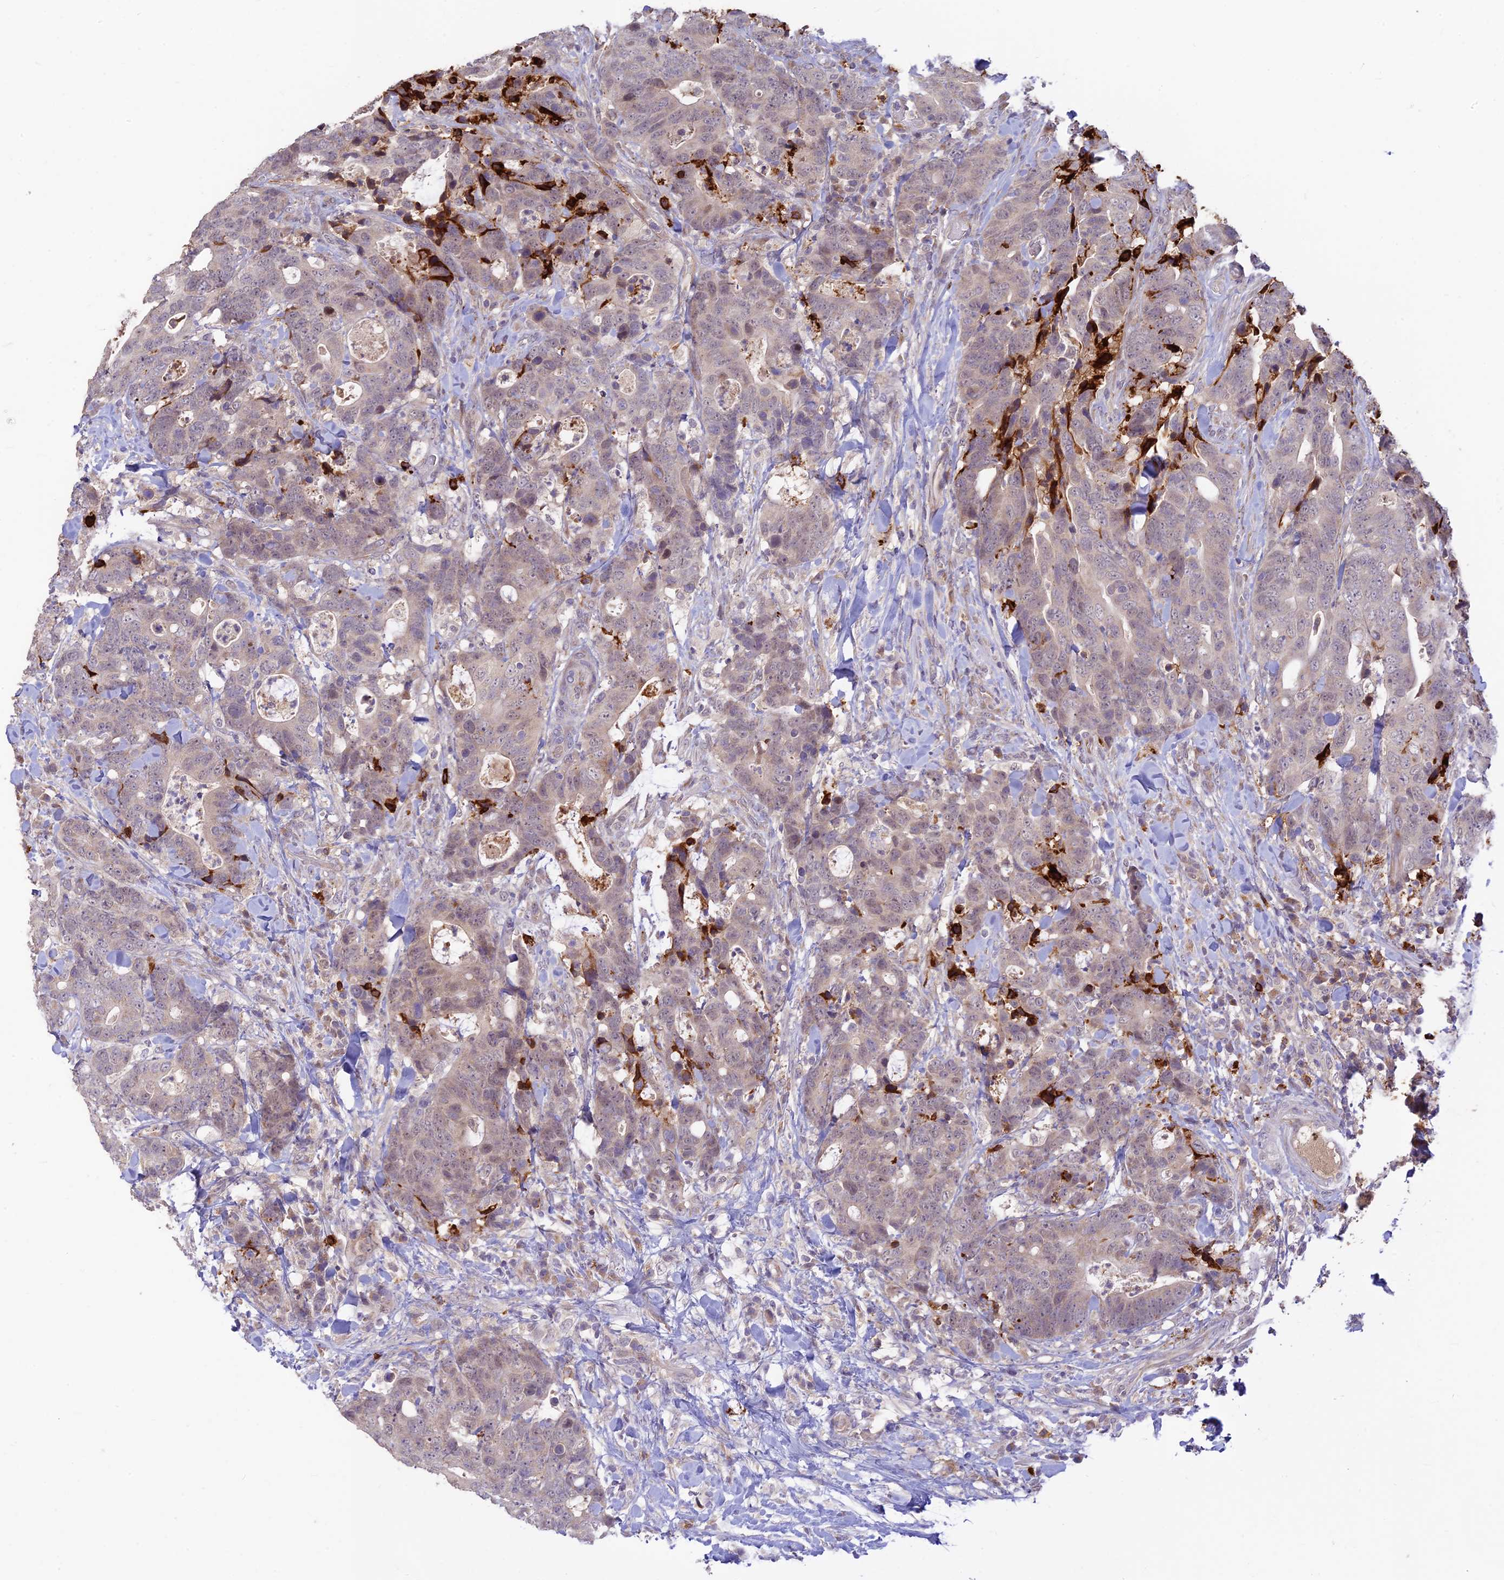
{"staining": {"intensity": "weak", "quantity": "<25%", "location": "nuclear"}, "tissue": "colorectal cancer", "cell_type": "Tumor cells", "image_type": "cancer", "snomed": [{"axis": "morphology", "description": "Adenocarcinoma, NOS"}, {"axis": "topography", "description": "Colon"}], "caption": "Immunohistochemistry (IHC) photomicrograph of neoplastic tissue: human adenocarcinoma (colorectal) stained with DAB (3,3'-diaminobenzidine) demonstrates no significant protein staining in tumor cells.", "gene": "ASPDH", "patient": {"sex": "female", "age": 82}}